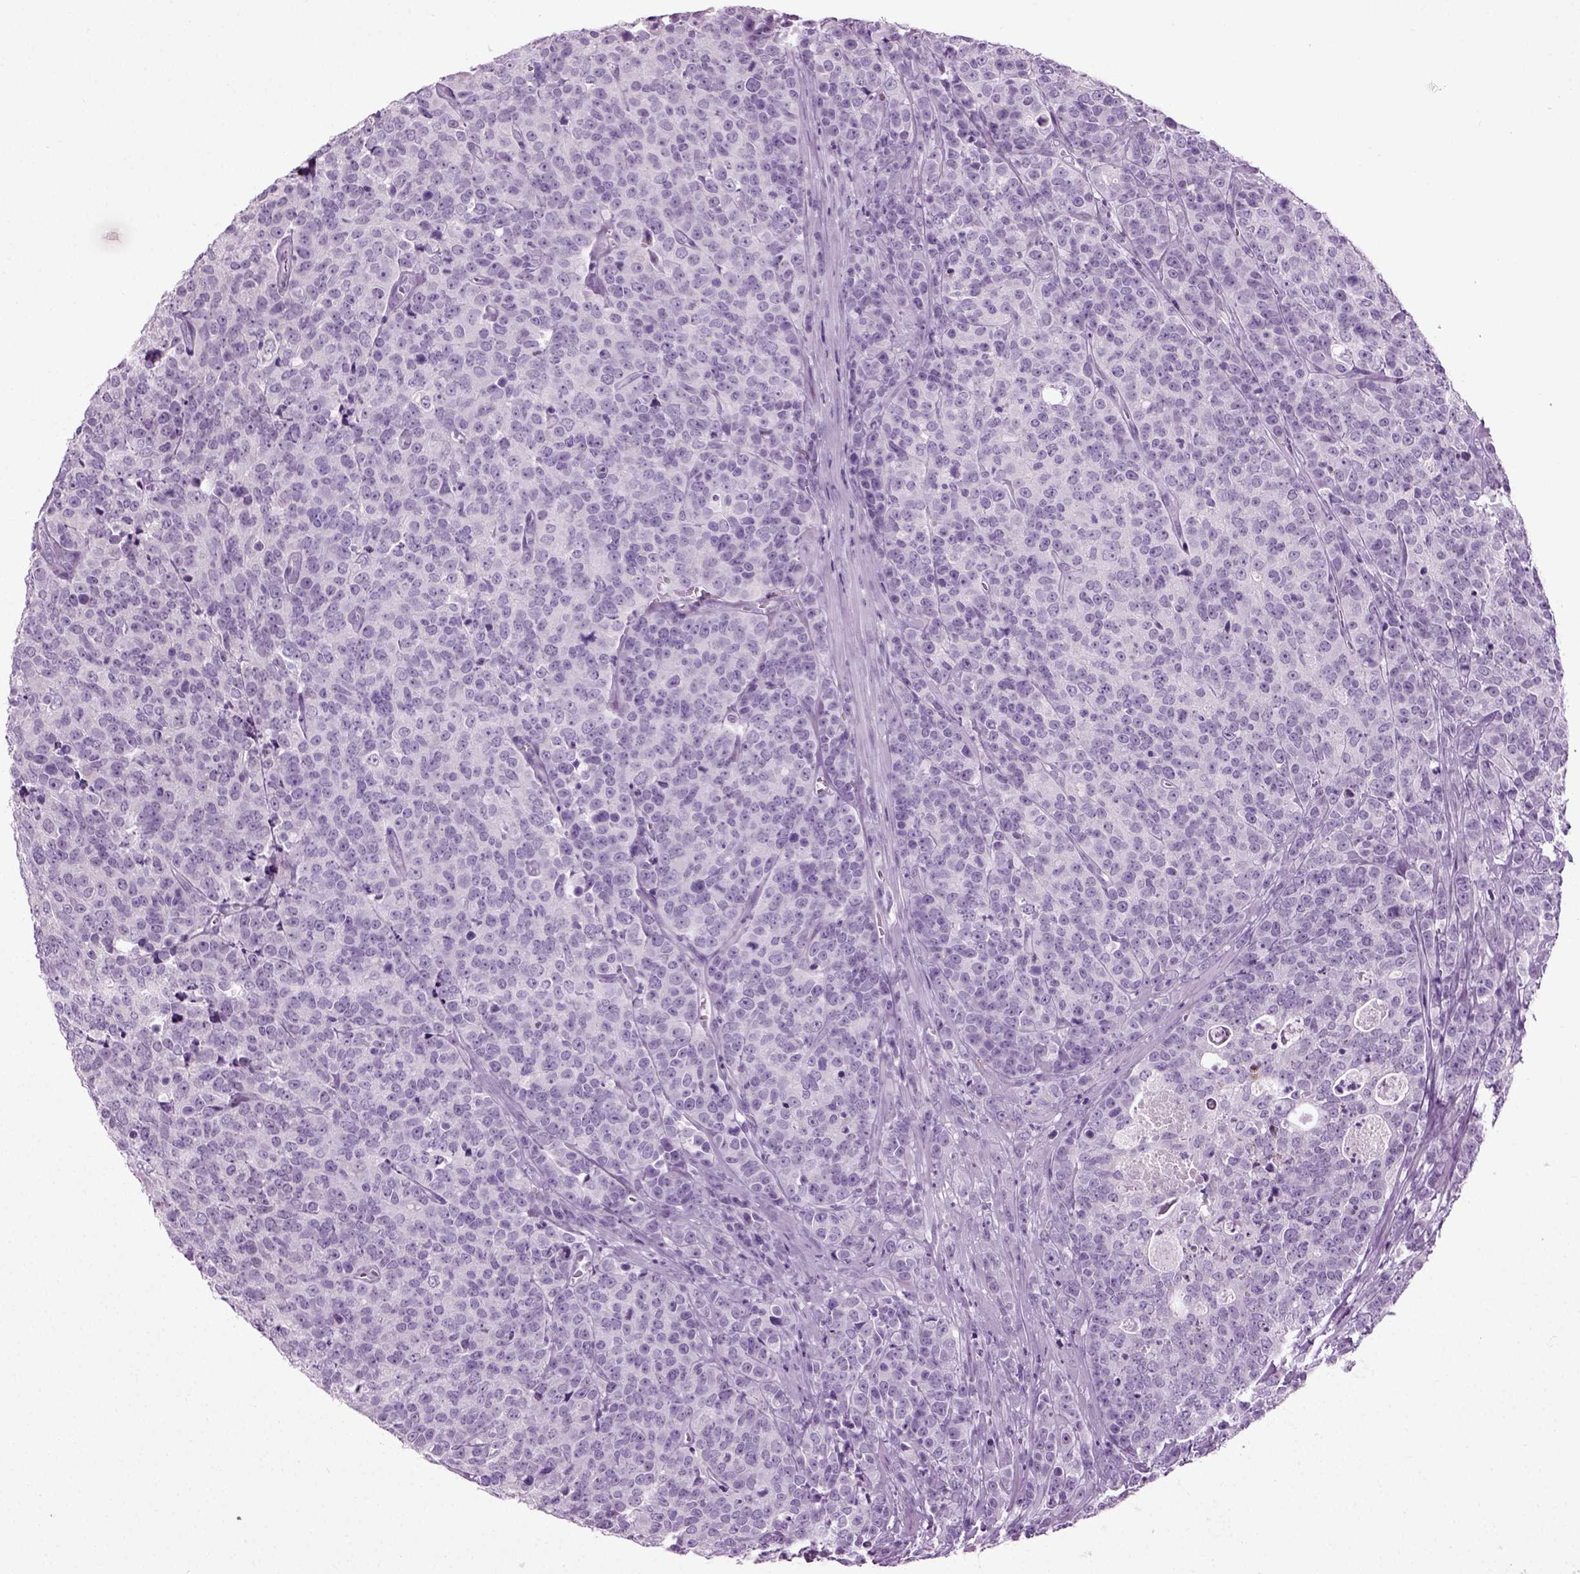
{"staining": {"intensity": "negative", "quantity": "none", "location": "none"}, "tissue": "prostate cancer", "cell_type": "Tumor cells", "image_type": "cancer", "snomed": [{"axis": "morphology", "description": "Adenocarcinoma, NOS"}, {"axis": "topography", "description": "Prostate"}], "caption": "Adenocarcinoma (prostate) stained for a protein using IHC reveals no expression tumor cells.", "gene": "PRLH", "patient": {"sex": "male", "age": 67}}